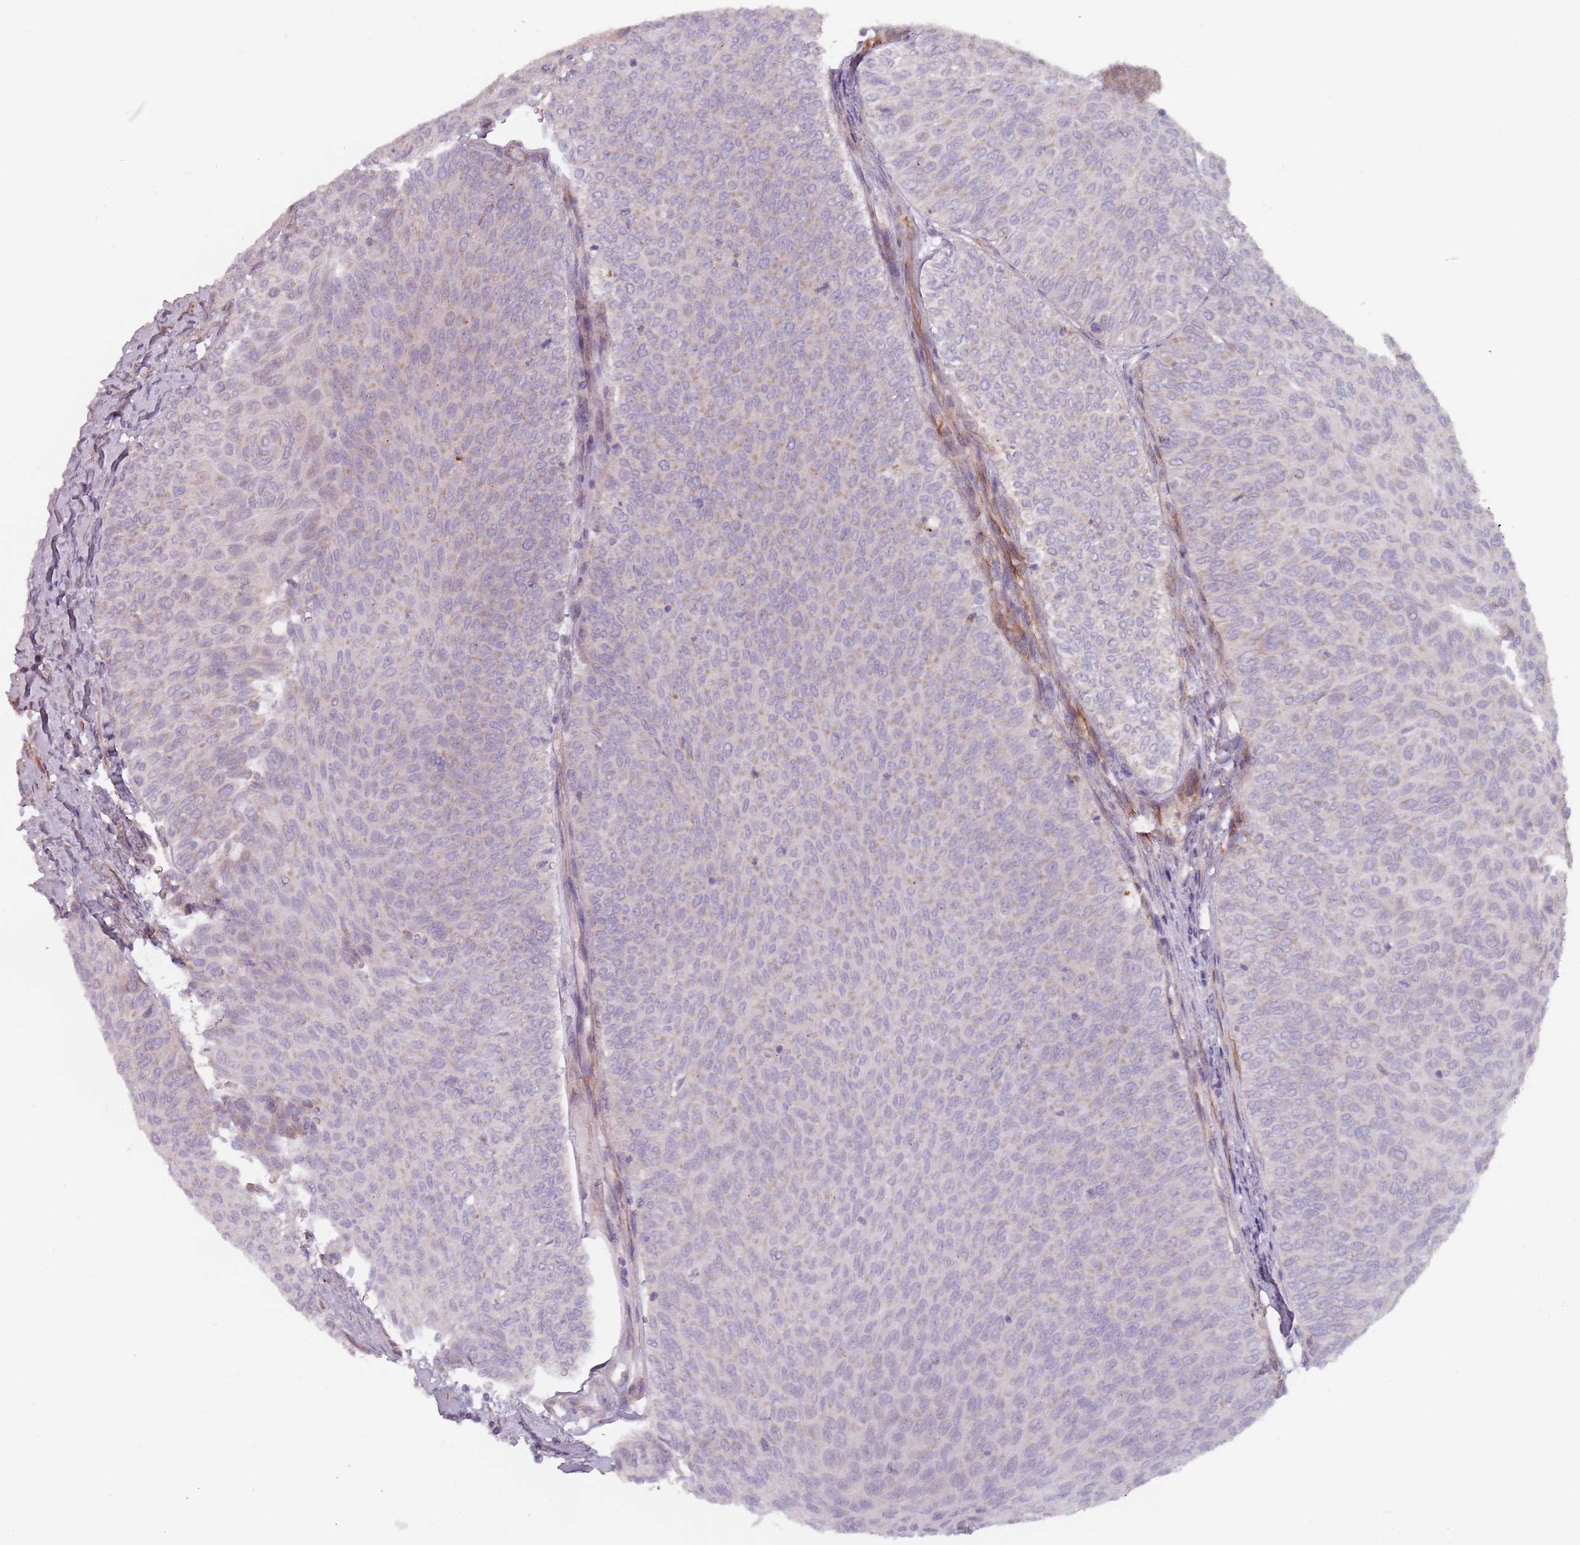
{"staining": {"intensity": "weak", "quantity": "<25%", "location": "cytoplasmic/membranous"}, "tissue": "urothelial cancer", "cell_type": "Tumor cells", "image_type": "cancer", "snomed": [{"axis": "morphology", "description": "Urothelial carcinoma, Low grade"}, {"axis": "topography", "description": "Urinary bladder"}], "caption": "There is no significant positivity in tumor cells of urothelial cancer. The staining was performed using DAB to visualize the protein expression in brown, while the nuclei were stained in blue with hematoxylin (Magnification: 20x).", "gene": "GAS2L3", "patient": {"sex": "male", "age": 78}}